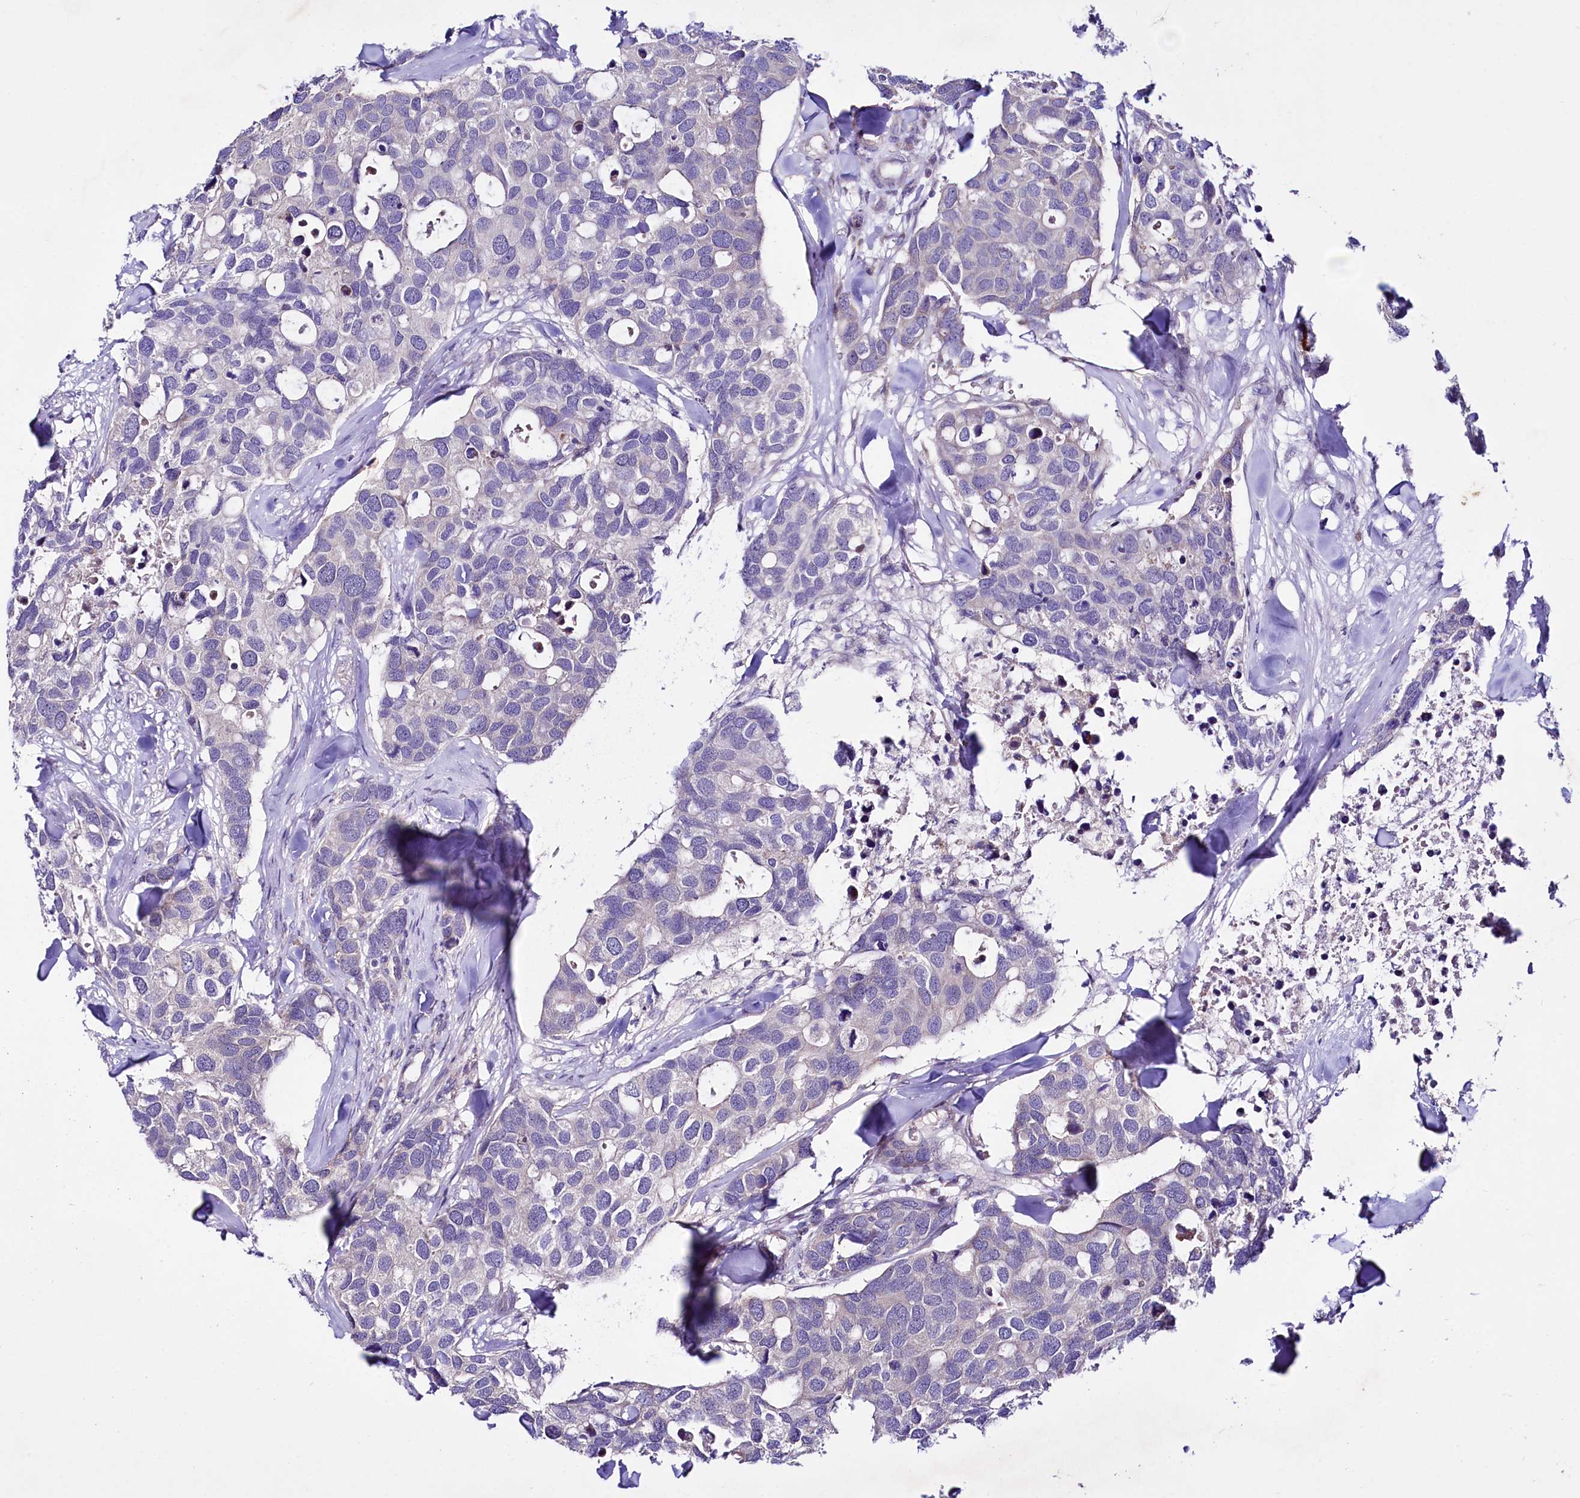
{"staining": {"intensity": "negative", "quantity": "none", "location": "none"}, "tissue": "breast cancer", "cell_type": "Tumor cells", "image_type": "cancer", "snomed": [{"axis": "morphology", "description": "Duct carcinoma"}, {"axis": "topography", "description": "Breast"}], "caption": "An immunohistochemistry (IHC) image of invasive ductal carcinoma (breast) is shown. There is no staining in tumor cells of invasive ductal carcinoma (breast). (DAB IHC visualized using brightfield microscopy, high magnification).", "gene": "CEP295", "patient": {"sex": "female", "age": 83}}